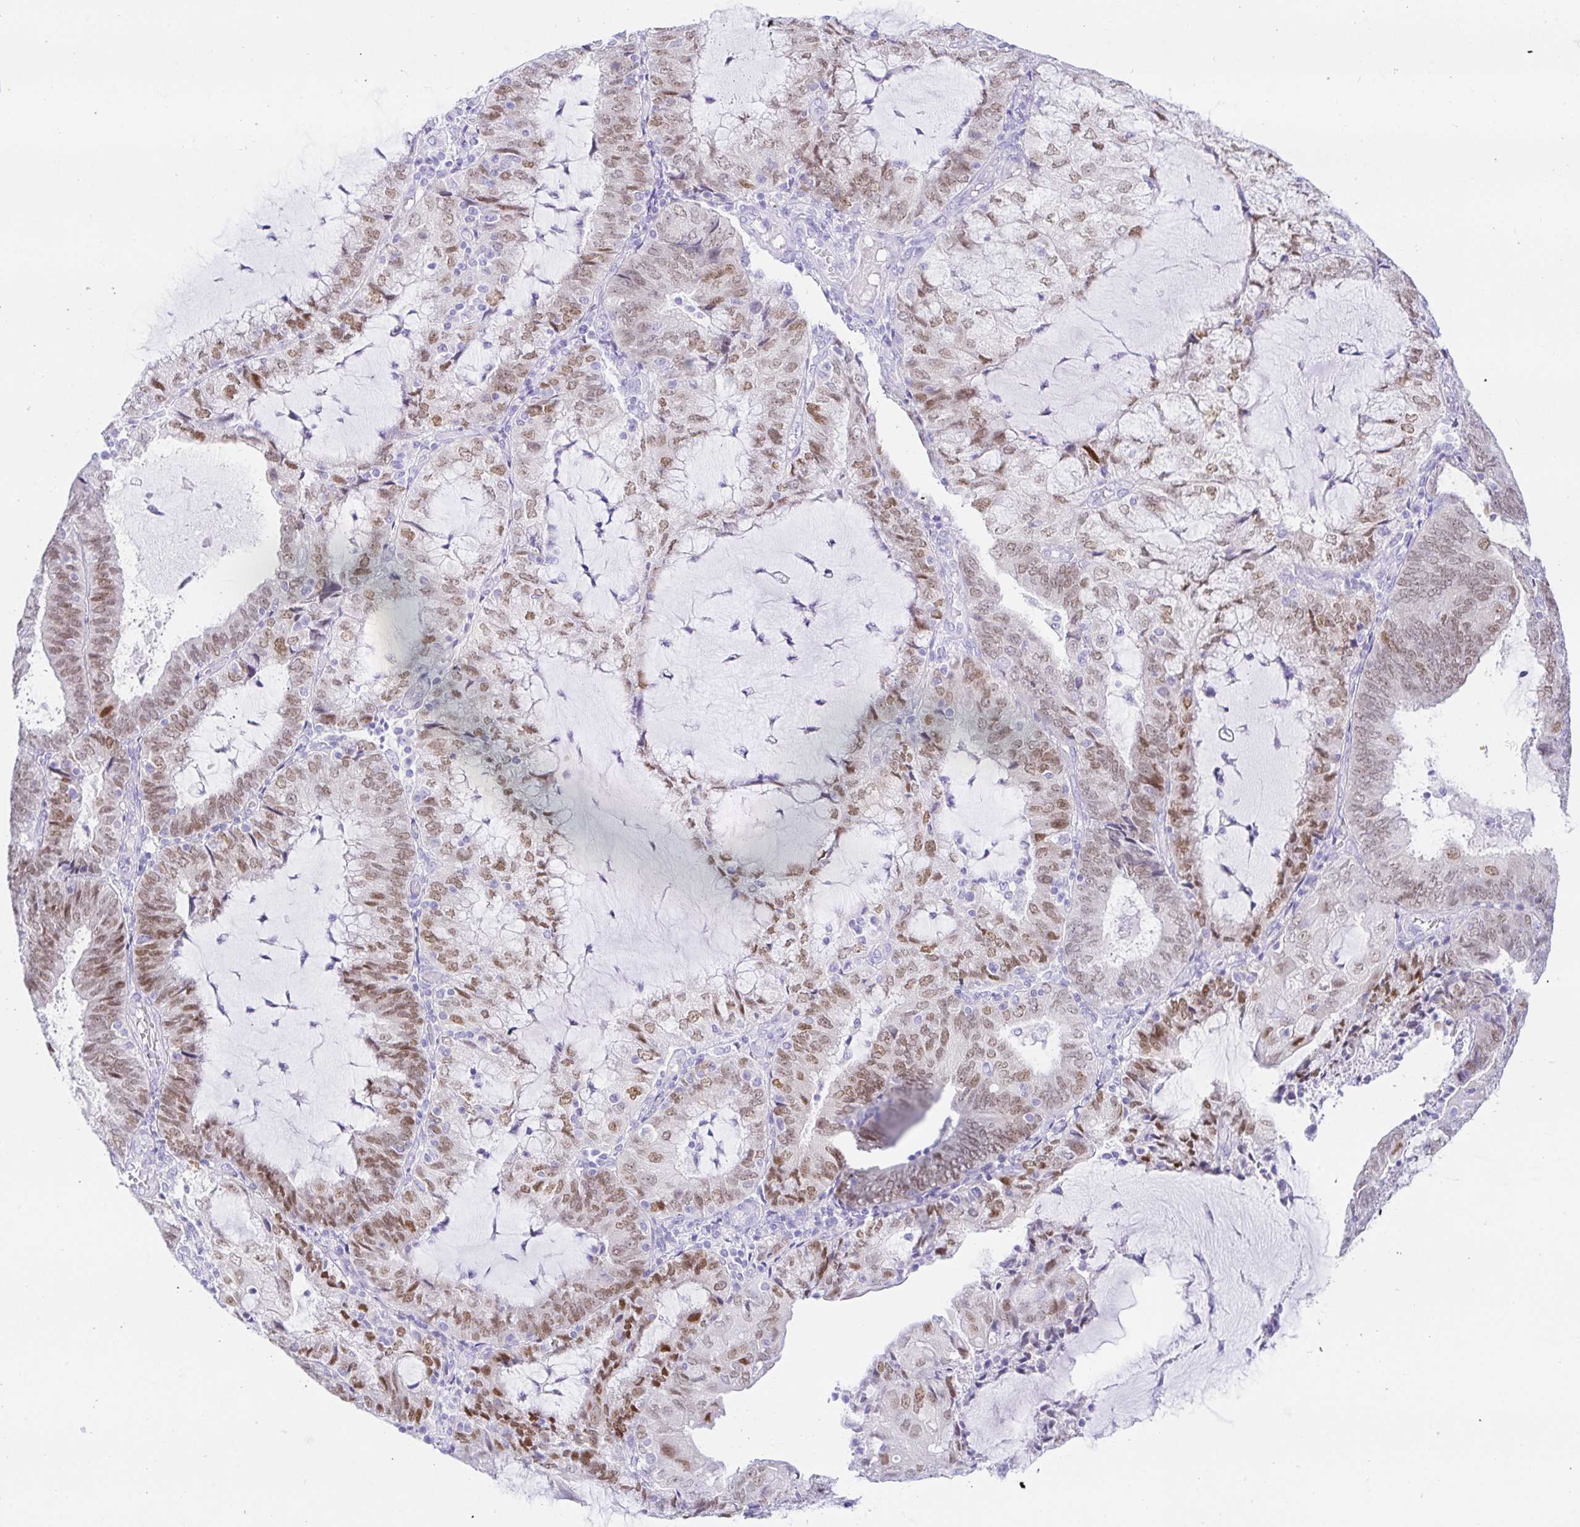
{"staining": {"intensity": "moderate", "quantity": ">75%", "location": "nuclear"}, "tissue": "endometrial cancer", "cell_type": "Tumor cells", "image_type": "cancer", "snomed": [{"axis": "morphology", "description": "Adenocarcinoma, NOS"}, {"axis": "topography", "description": "Endometrium"}], "caption": "Protein expression analysis of human endometrial cancer (adenocarcinoma) reveals moderate nuclear staining in approximately >75% of tumor cells.", "gene": "PAX8", "patient": {"sex": "female", "age": 81}}